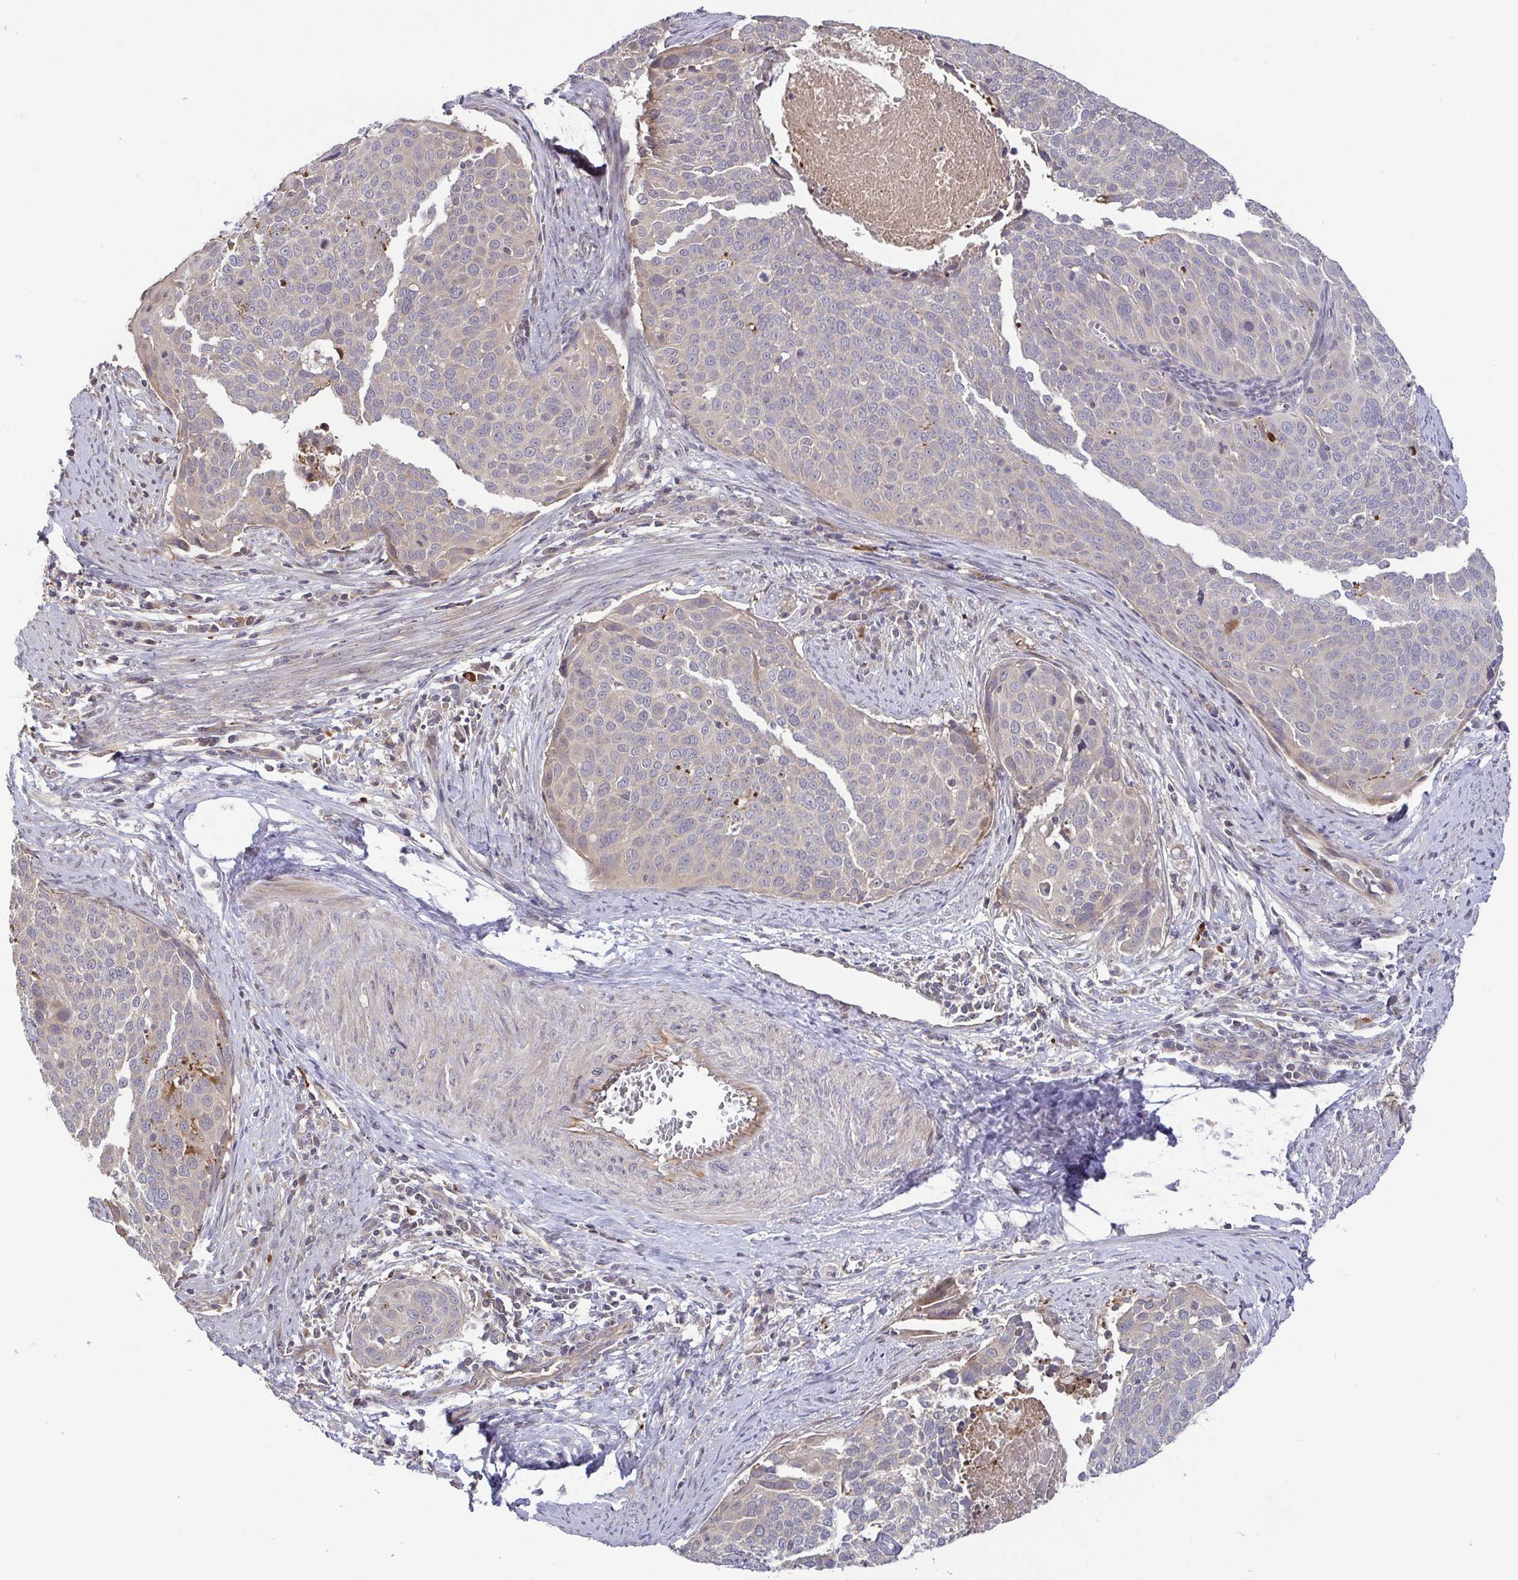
{"staining": {"intensity": "weak", "quantity": "<25%", "location": "cytoplasmic/membranous"}, "tissue": "cervical cancer", "cell_type": "Tumor cells", "image_type": "cancer", "snomed": [{"axis": "morphology", "description": "Squamous cell carcinoma, NOS"}, {"axis": "topography", "description": "Cervix"}], "caption": "High power microscopy histopathology image of an immunohistochemistry micrograph of cervical cancer, revealing no significant positivity in tumor cells. The staining is performed using DAB brown chromogen with nuclei counter-stained in using hematoxylin.", "gene": "OSBPL7", "patient": {"sex": "female", "age": 39}}